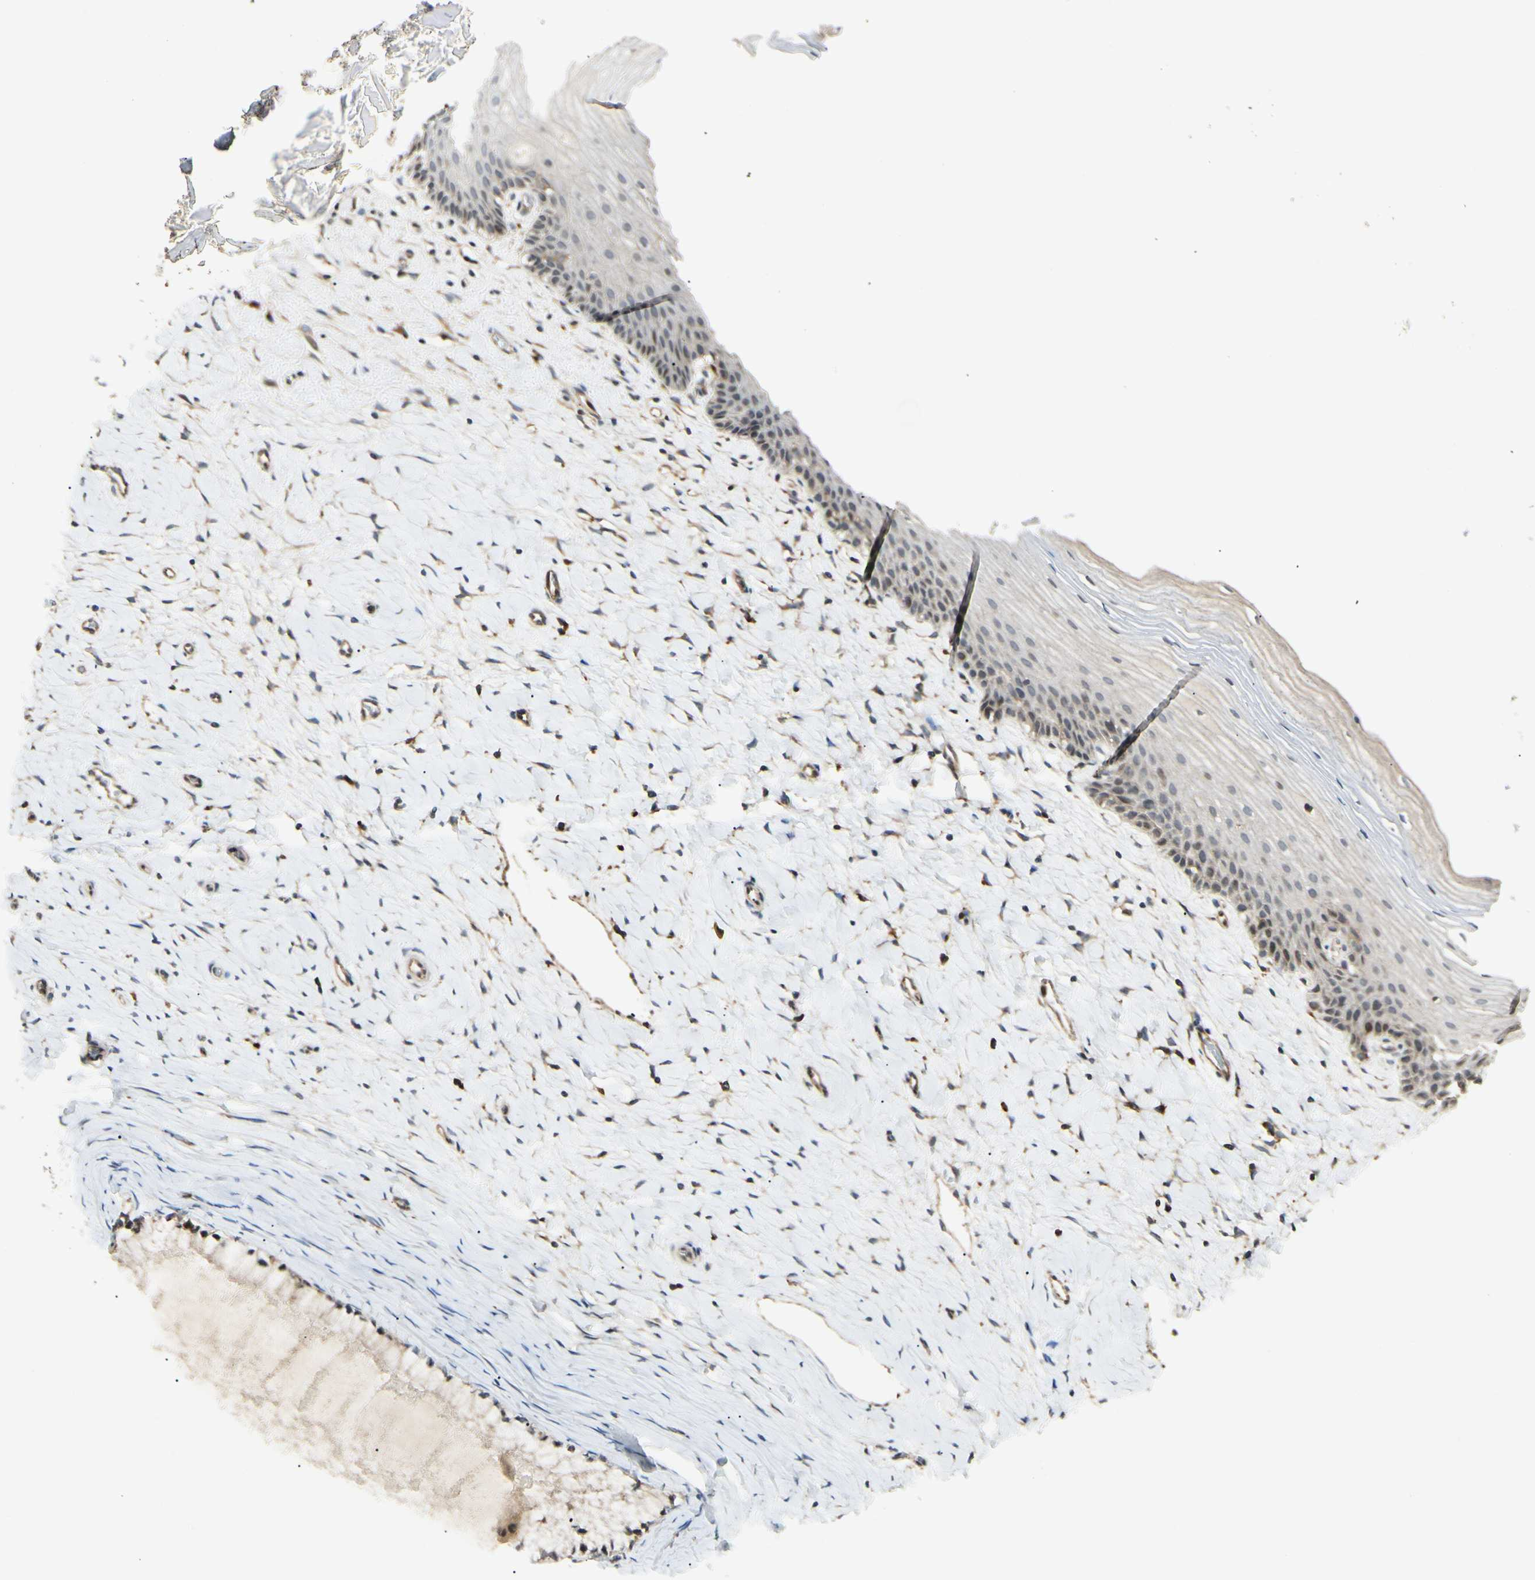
{"staining": {"intensity": "moderate", "quantity": ">75%", "location": "cytoplasmic/membranous"}, "tissue": "cervix", "cell_type": "Glandular cells", "image_type": "normal", "snomed": [{"axis": "morphology", "description": "Normal tissue, NOS"}, {"axis": "topography", "description": "Cervix"}], "caption": "Cervix stained with DAB immunohistochemistry (IHC) demonstrates medium levels of moderate cytoplasmic/membranous staining in about >75% of glandular cells.", "gene": "FNDC3B", "patient": {"sex": "female", "age": 39}}